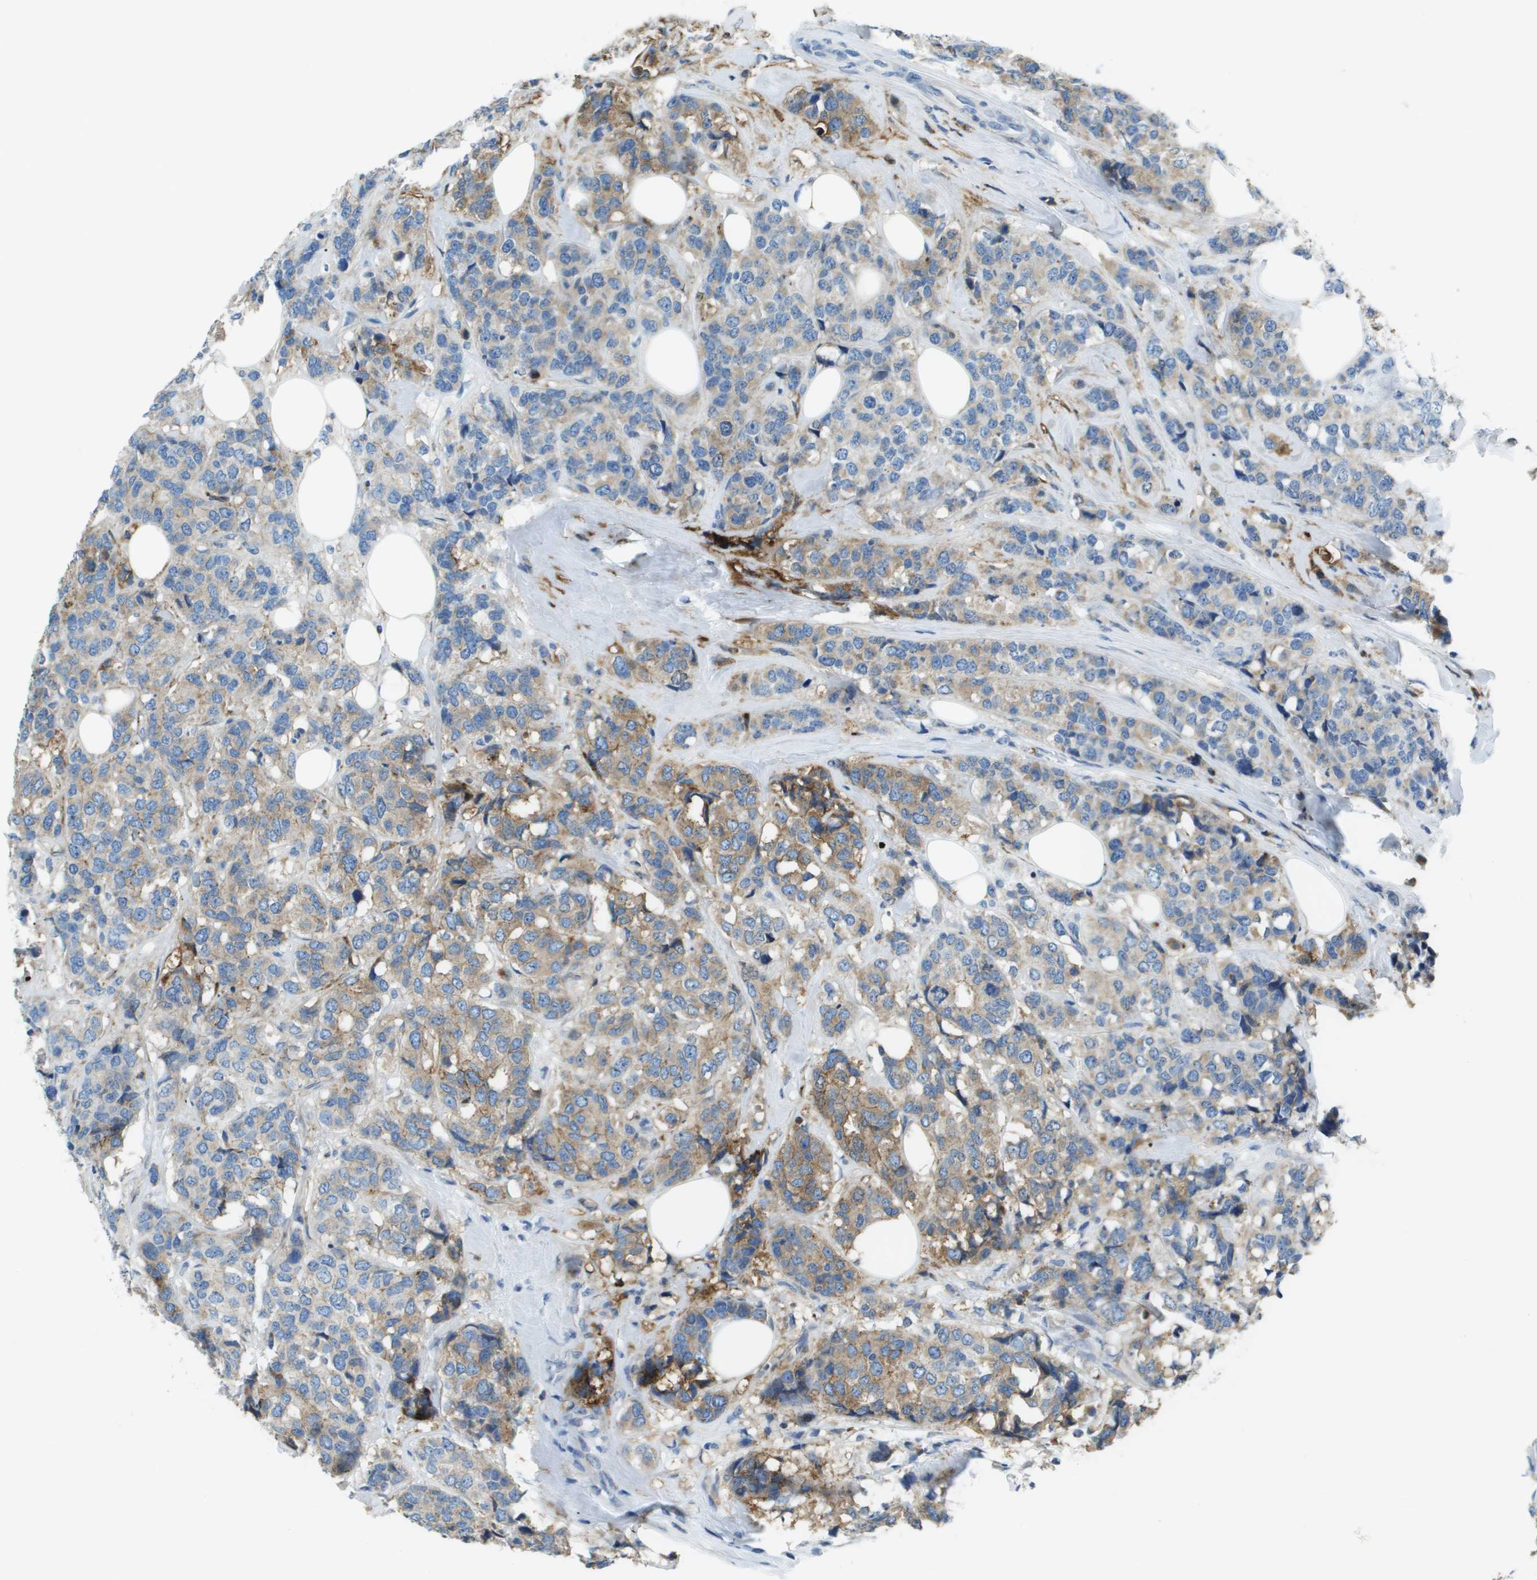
{"staining": {"intensity": "moderate", "quantity": "25%-75%", "location": "cytoplasmic/membranous"}, "tissue": "breast cancer", "cell_type": "Tumor cells", "image_type": "cancer", "snomed": [{"axis": "morphology", "description": "Lobular carcinoma"}, {"axis": "topography", "description": "Breast"}], "caption": "Breast lobular carcinoma stained for a protein reveals moderate cytoplasmic/membranous positivity in tumor cells.", "gene": "SDC1", "patient": {"sex": "female", "age": 59}}